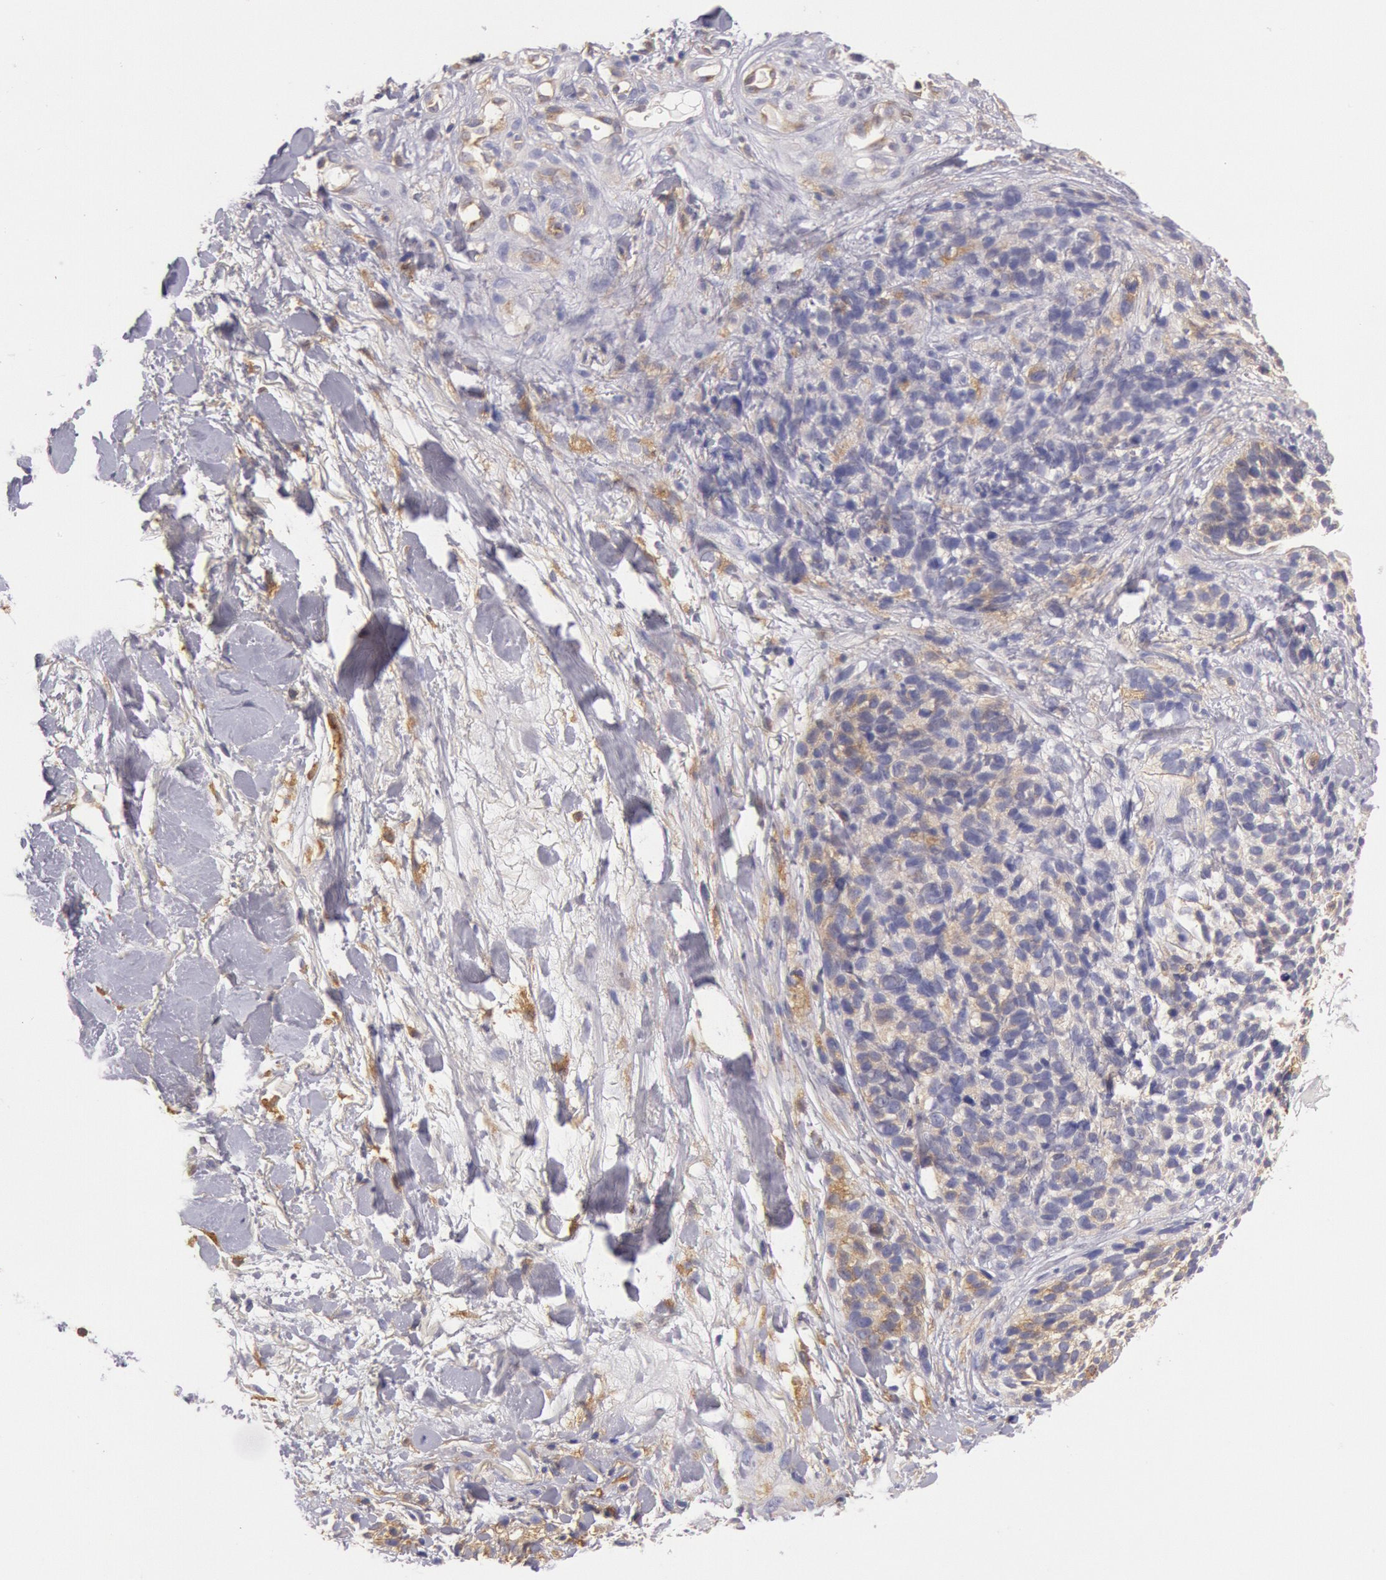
{"staining": {"intensity": "weak", "quantity": "<25%", "location": "cytoplasmic/membranous"}, "tissue": "melanoma", "cell_type": "Tumor cells", "image_type": "cancer", "snomed": [{"axis": "morphology", "description": "Malignant melanoma, NOS"}, {"axis": "topography", "description": "Skin"}], "caption": "Human malignant melanoma stained for a protein using IHC demonstrates no expression in tumor cells.", "gene": "MYO5A", "patient": {"sex": "female", "age": 85}}